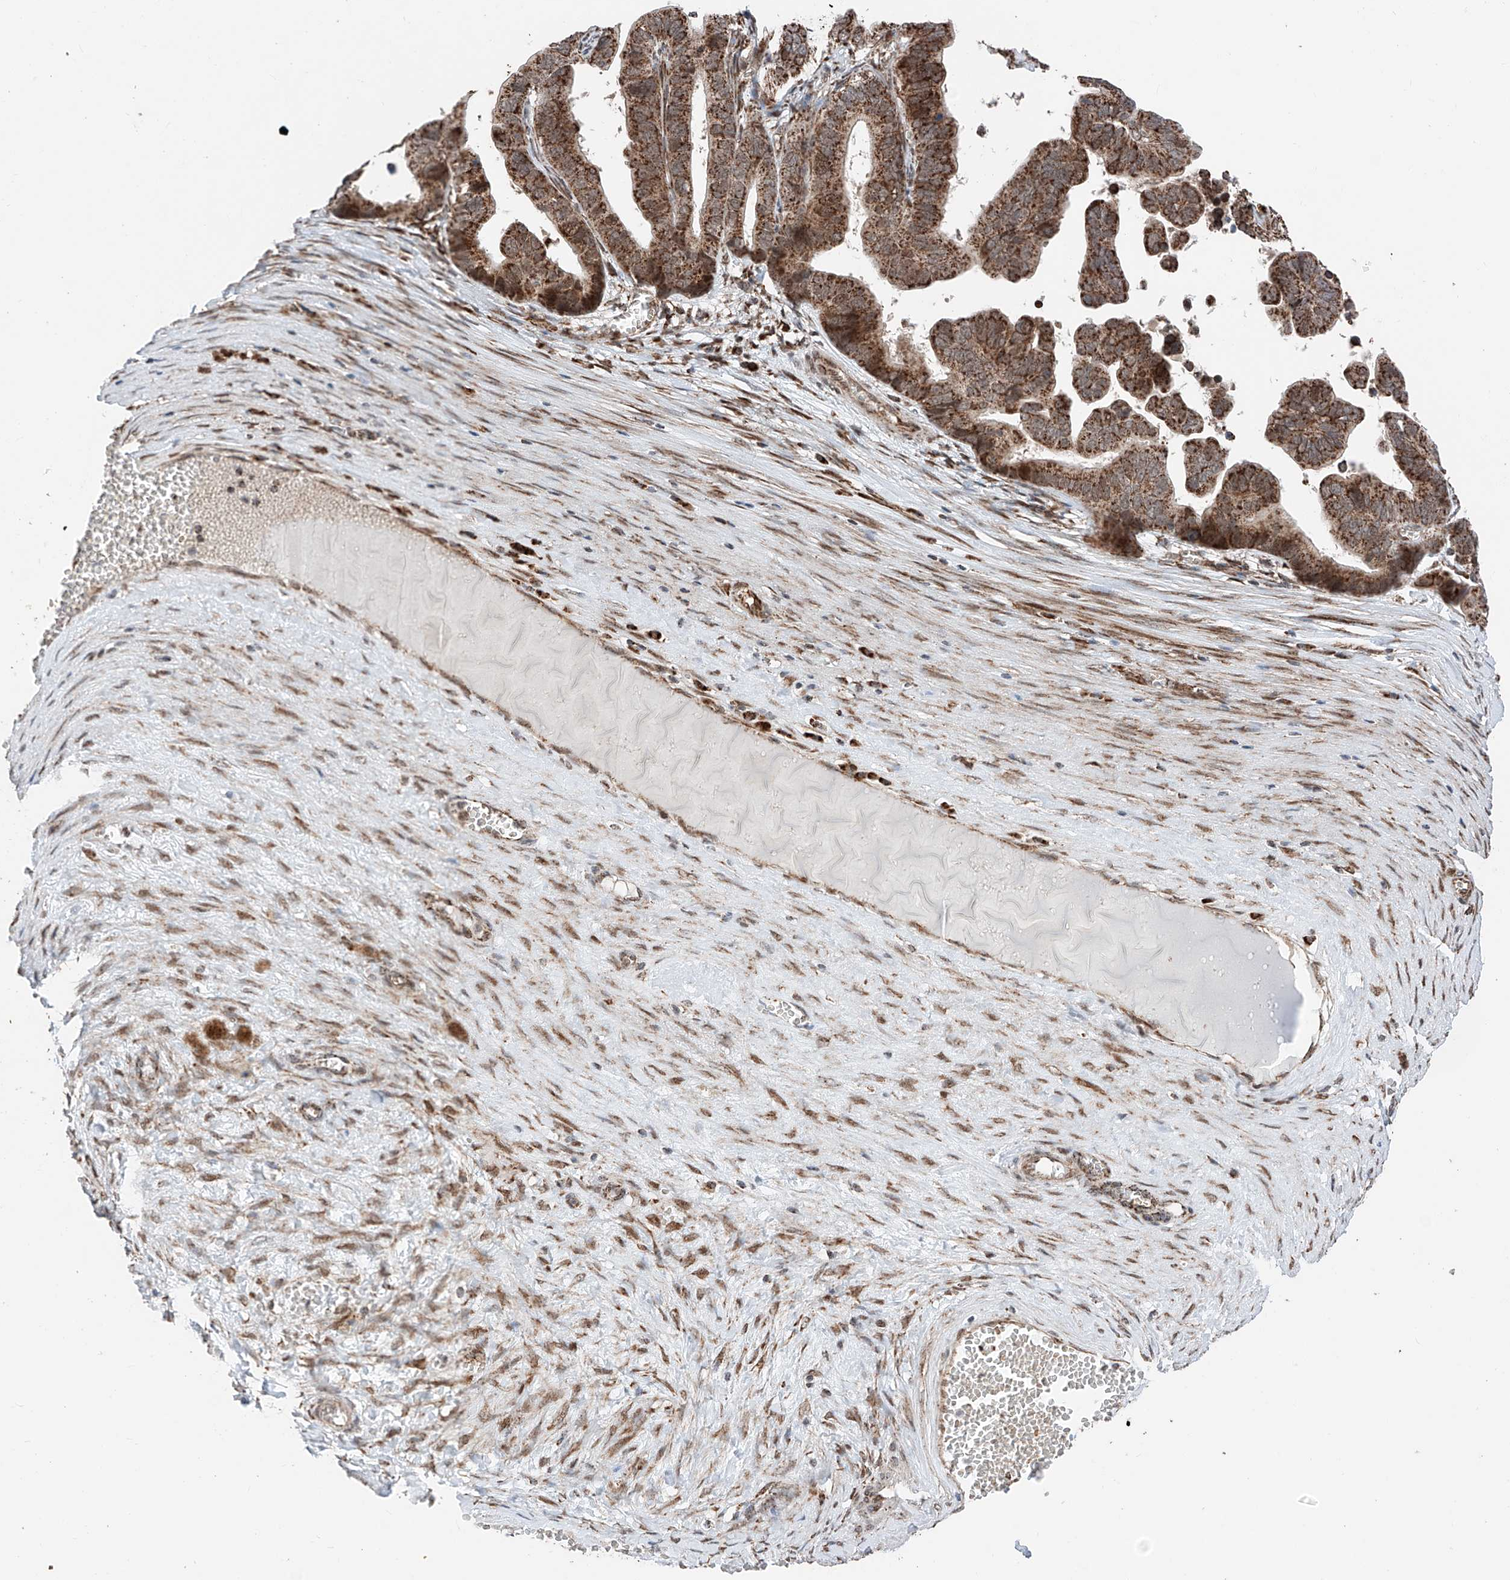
{"staining": {"intensity": "strong", "quantity": ">75%", "location": "cytoplasmic/membranous"}, "tissue": "ovarian cancer", "cell_type": "Tumor cells", "image_type": "cancer", "snomed": [{"axis": "morphology", "description": "Cystadenocarcinoma, serous, NOS"}, {"axis": "topography", "description": "Ovary"}], "caption": "Tumor cells show strong cytoplasmic/membranous expression in approximately >75% of cells in ovarian cancer (serous cystadenocarcinoma). (Brightfield microscopy of DAB IHC at high magnification).", "gene": "ZSCAN29", "patient": {"sex": "female", "age": 56}}